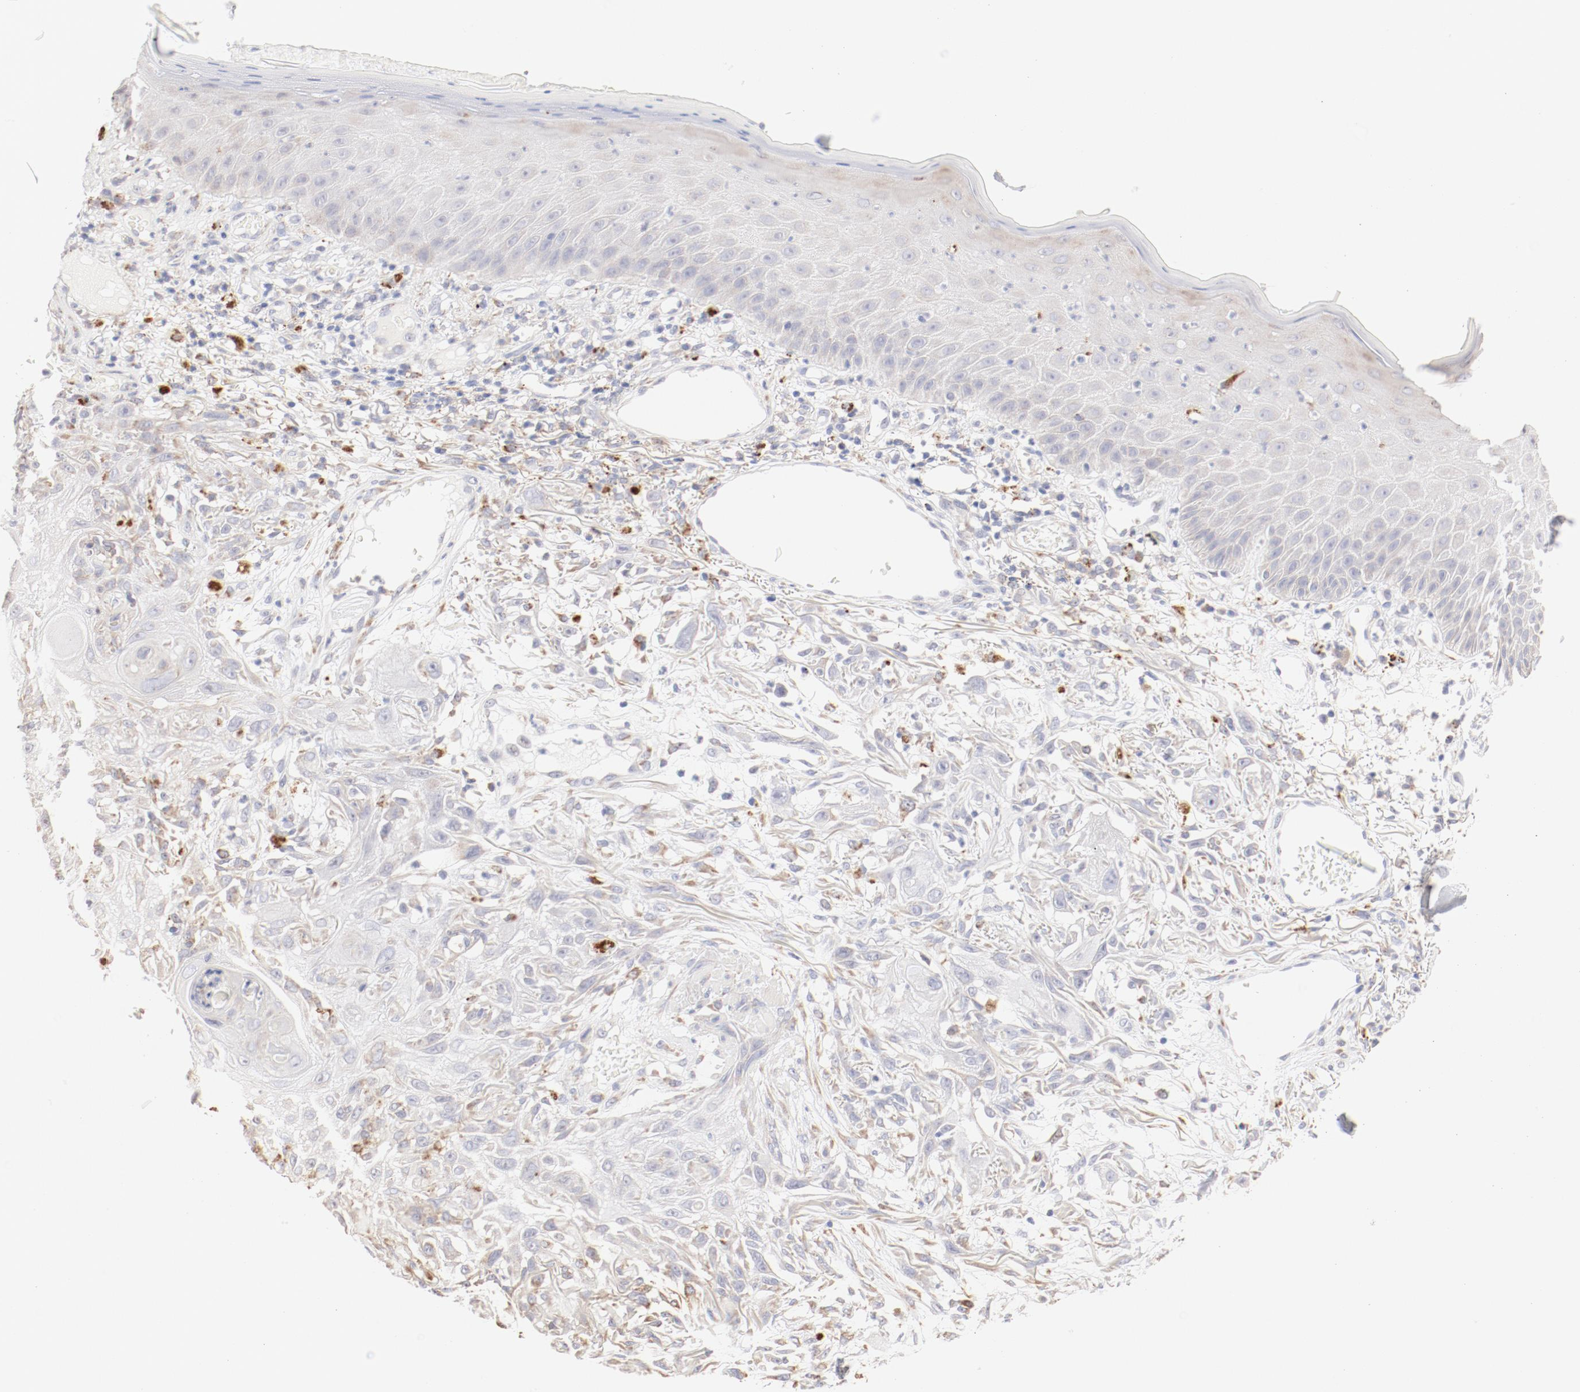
{"staining": {"intensity": "negative", "quantity": "none", "location": "none"}, "tissue": "skin cancer", "cell_type": "Tumor cells", "image_type": "cancer", "snomed": [{"axis": "morphology", "description": "Squamous cell carcinoma, NOS"}, {"axis": "topography", "description": "Skin"}], "caption": "This is an immunohistochemistry (IHC) histopathology image of skin squamous cell carcinoma. There is no expression in tumor cells.", "gene": "CTSH", "patient": {"sex": "female", "age": 59}}